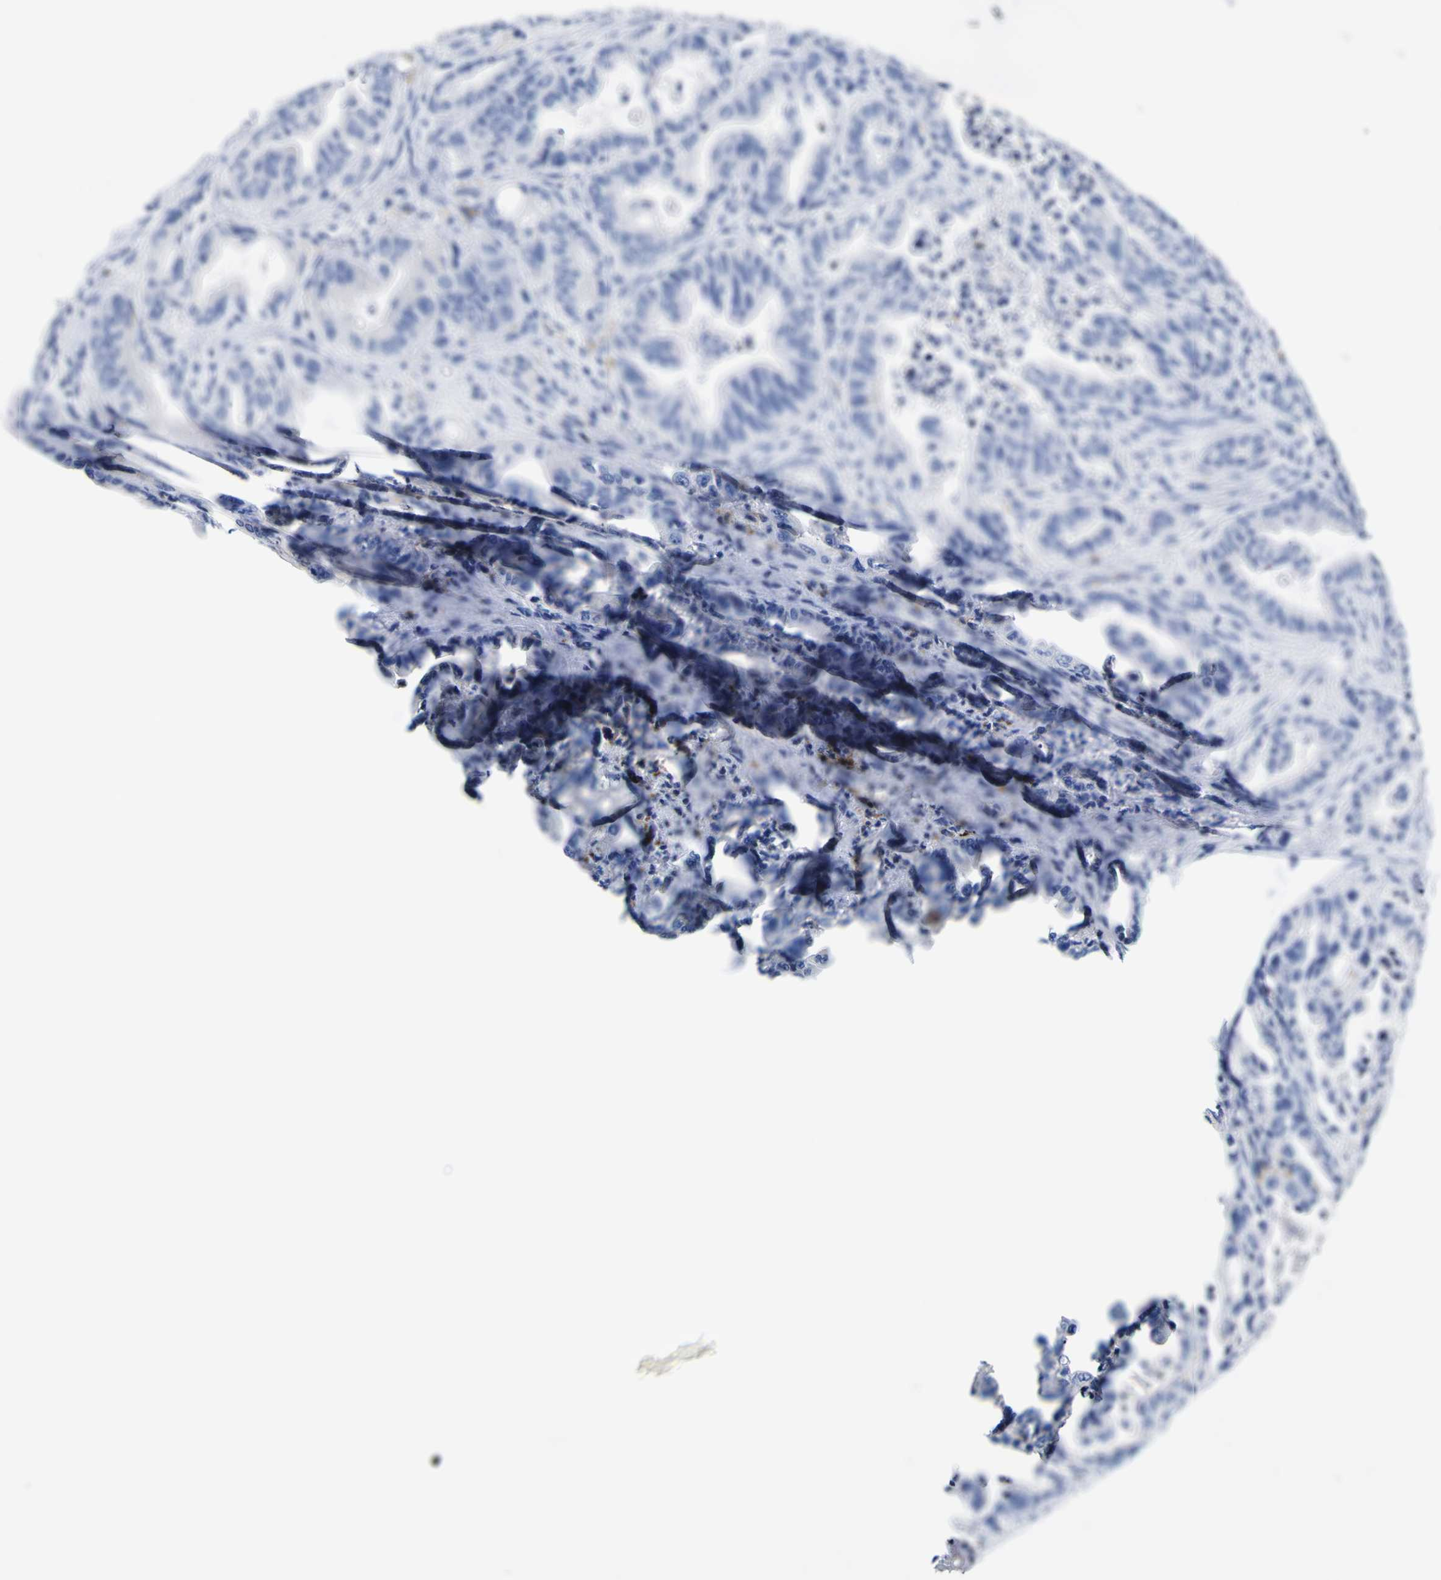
{"staining": {"intensity": "negative", "quantity": "none", "location": "none"}, "tissue": "pancreatic cancer", "cell_type": "Tumor cells", "image_type": "cancer", "snomed": [{"axis": "morphology", "description": "Adenocarcinoma, NOS"}, {"axis": "topography", "description": "Pancreas"}], "caption": "DAB (3,3'-diaminobenzidine) immunohistochemical staining of pancreatic cancer (adenocarcinoma) exhibits no significant staining in tumor cells.", "gene": "HLA-DQA1", "patient": {"sex": "male", "age": 55}}